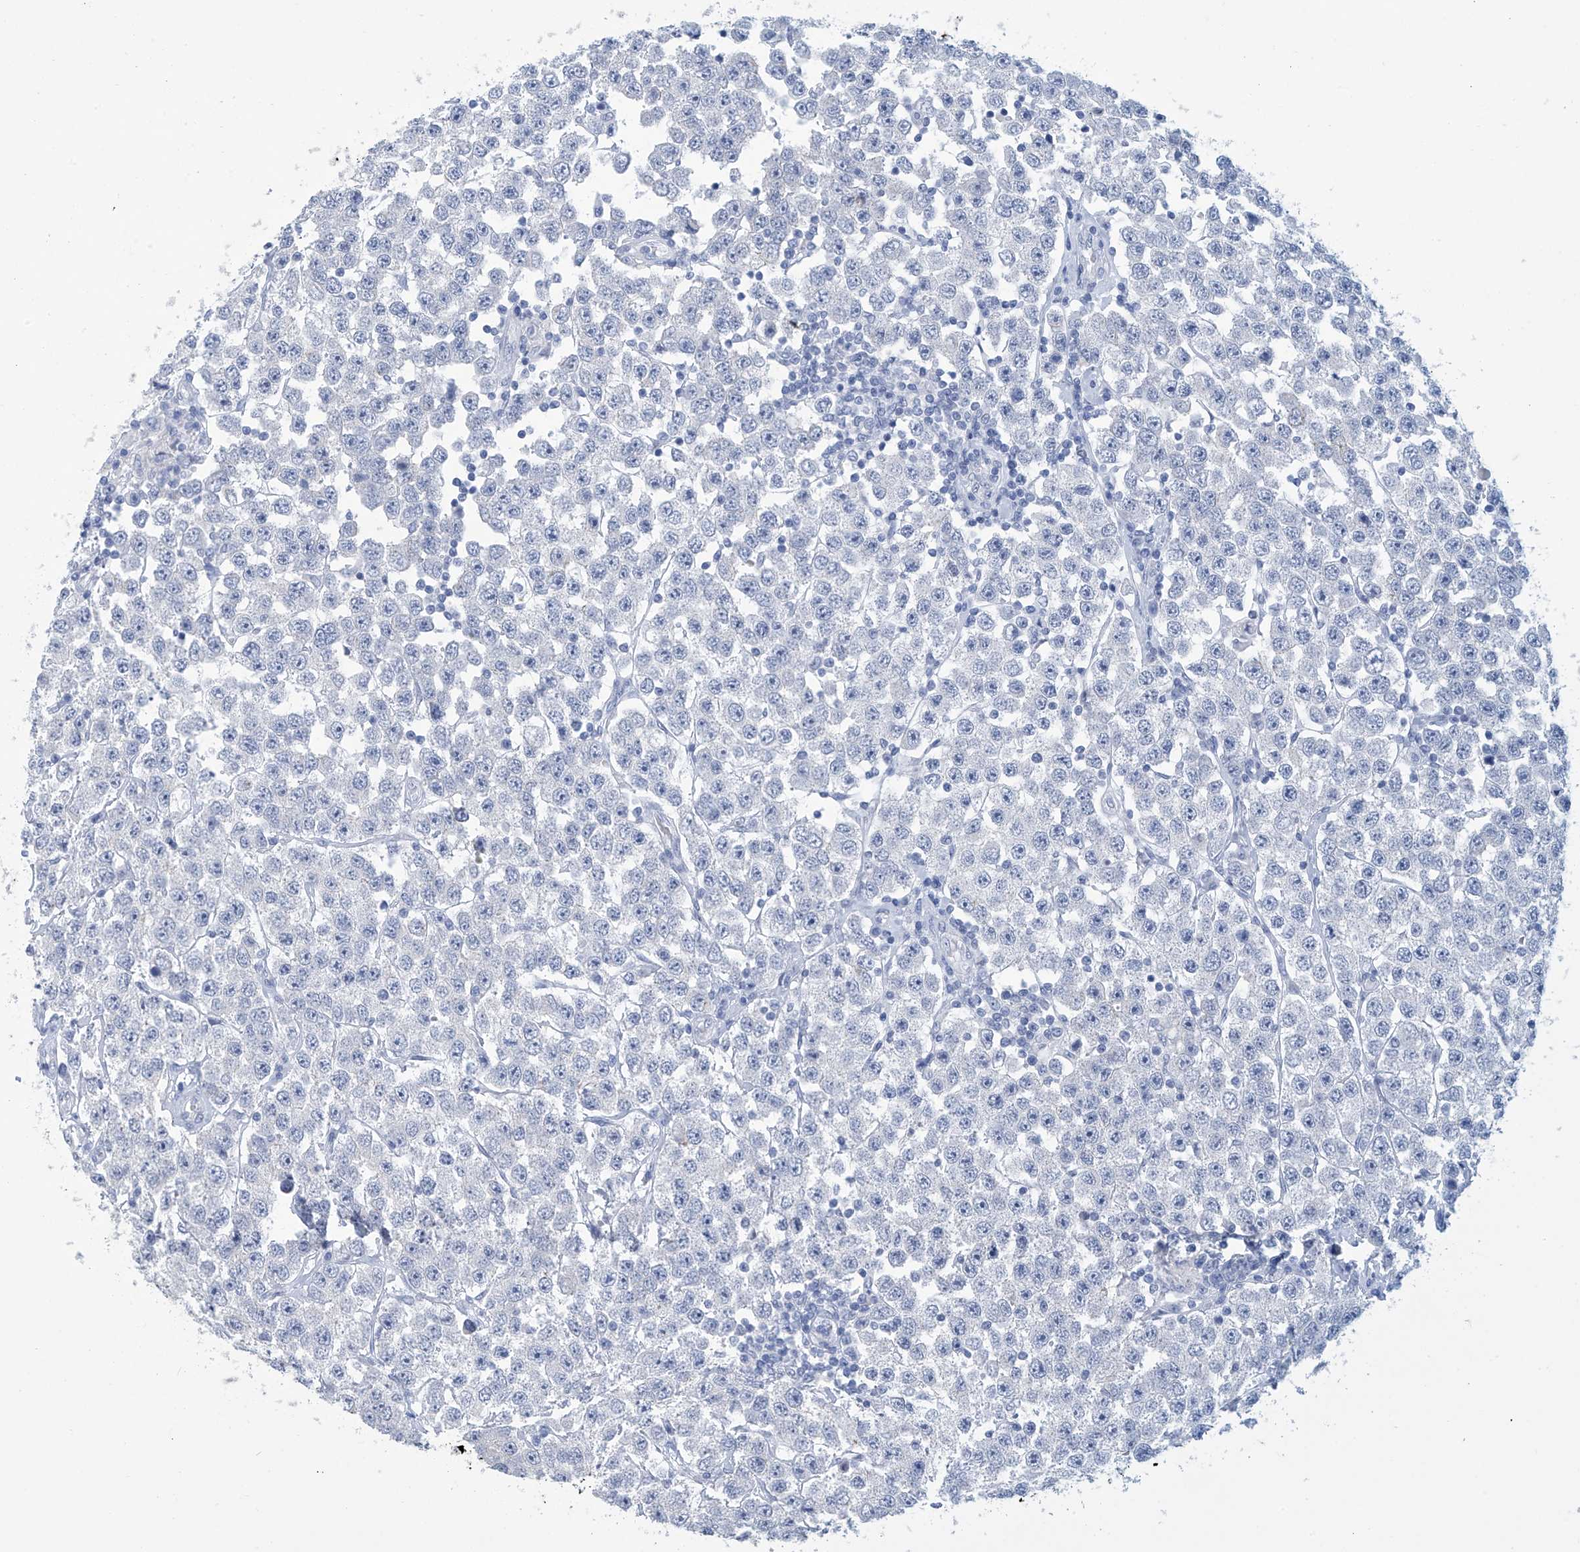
{"staining": {"intensity": "negative", "quantity": "none", "location": "none"}, "tissue": "testis cancer", "cell_type": "Tumor cells", "image_type": "cancer", "snomed": [{"axis": "morphology", "description": "Seminoma, NOS"}, {"axis": "topography", "description": "Testis"}], "caption": "This is a histopathology image of immunohistochemistry (IHC) staining of testis cancer, which shows no positivity in tumor cells.", "gene": "DSP", "patient": {"sex": "male", "age": 28}}